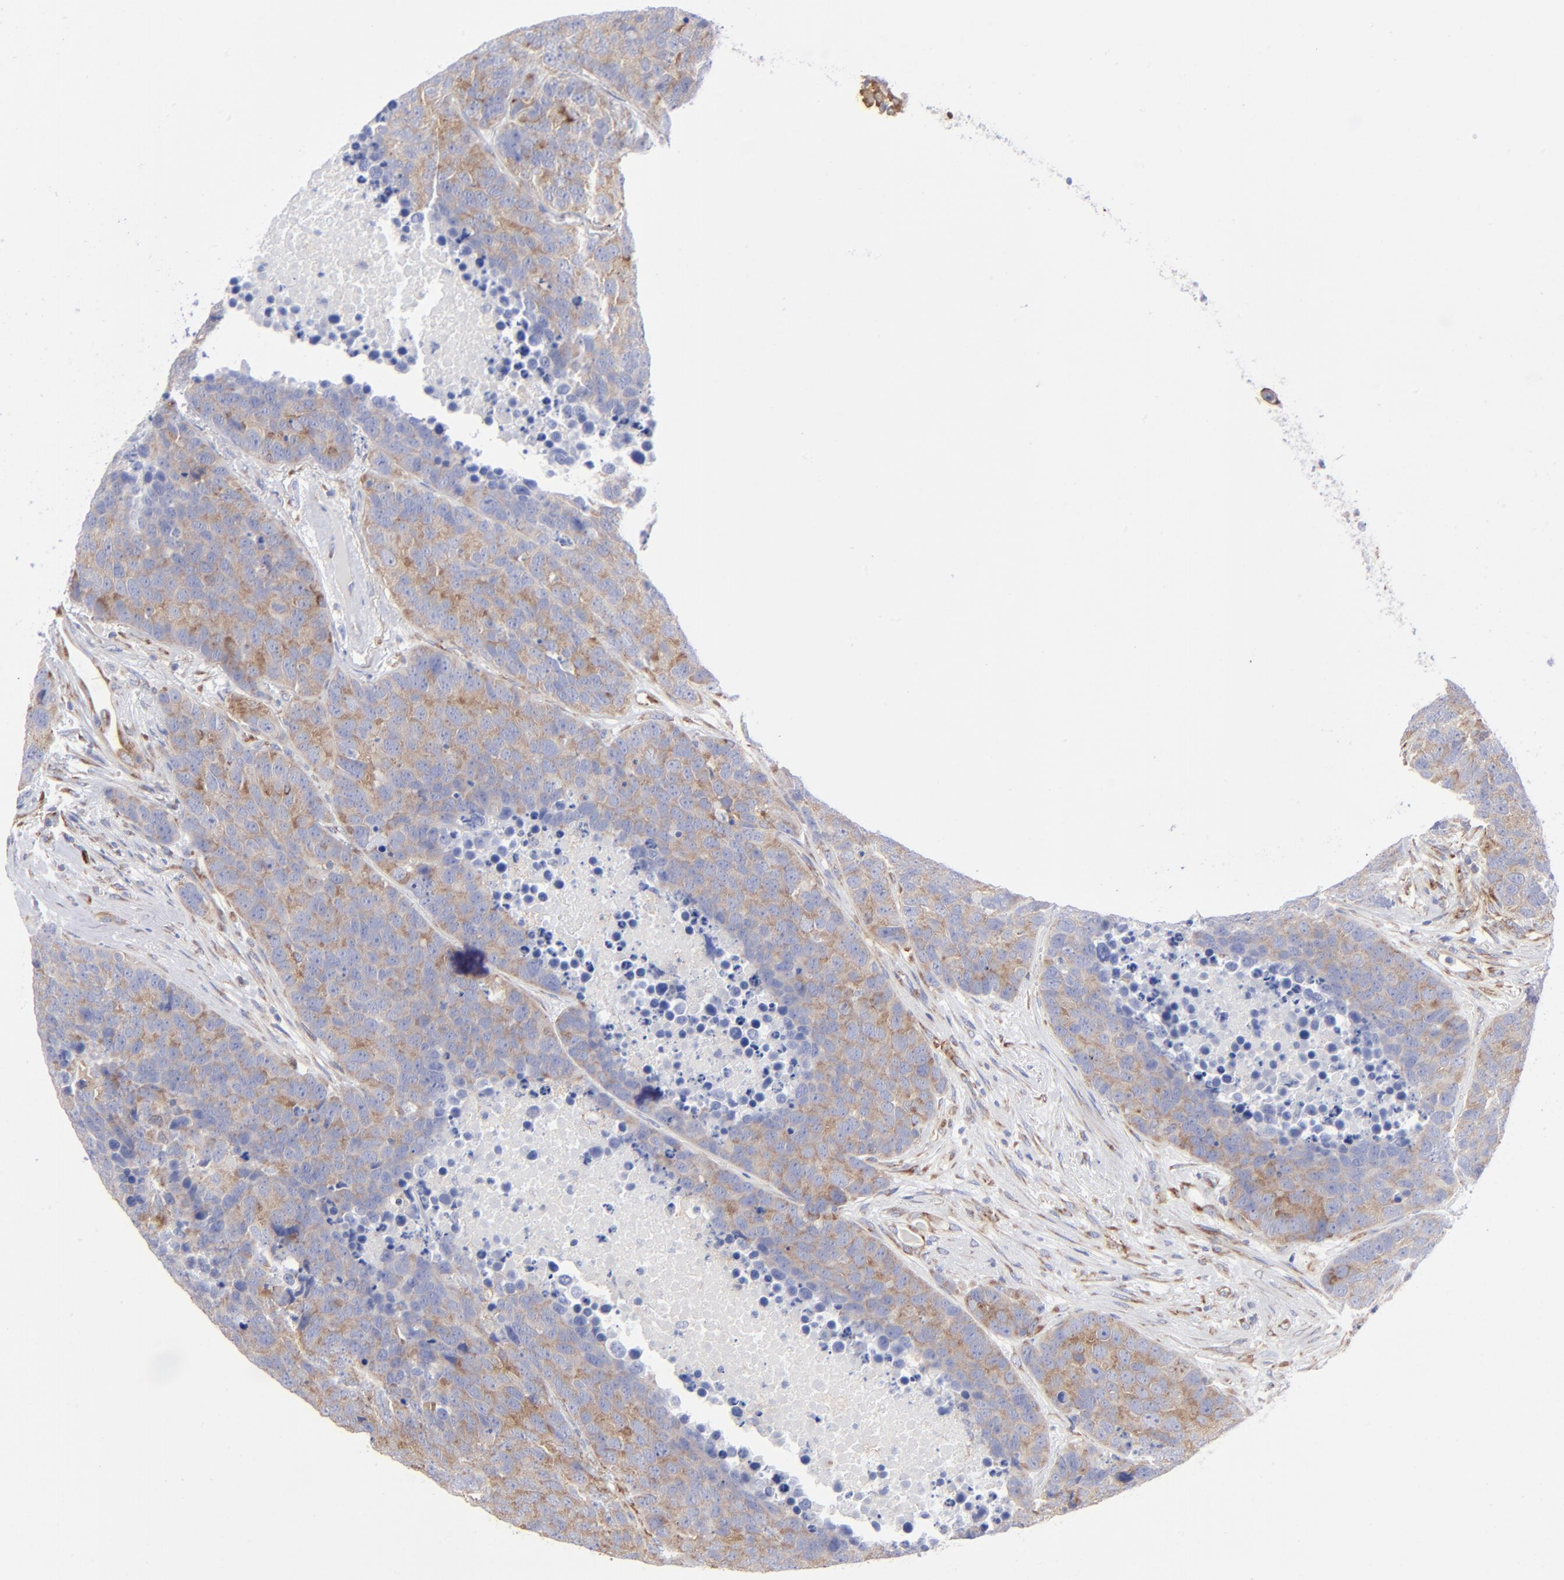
{"staining": {"intensity": "moderate", "quantity": ">75%", "location": "cytoplasmic/membranous"}, "tissue": "carcinoid", "cell_type": "Tumor cells", "image_type": "cancer", "snomed": [{"axis": "morphology", "description": "Carcinoid, malignant, NOS"}, {"axis": "topography", "description": "Lung"}], "caption": "Protein staining of carcinoid tissue reveals moderate cytoplasmic/membranous positivity in about >75% of tumor cells. The protein of interest is stained brown, and the nuclei are stained in blue (DAB (3,3'-diaminobenzidine) IHC with brightfield microscopy, high magnification).", "gene": "EIF2AK2", "patient": {"sex": "male", "age": 60}}